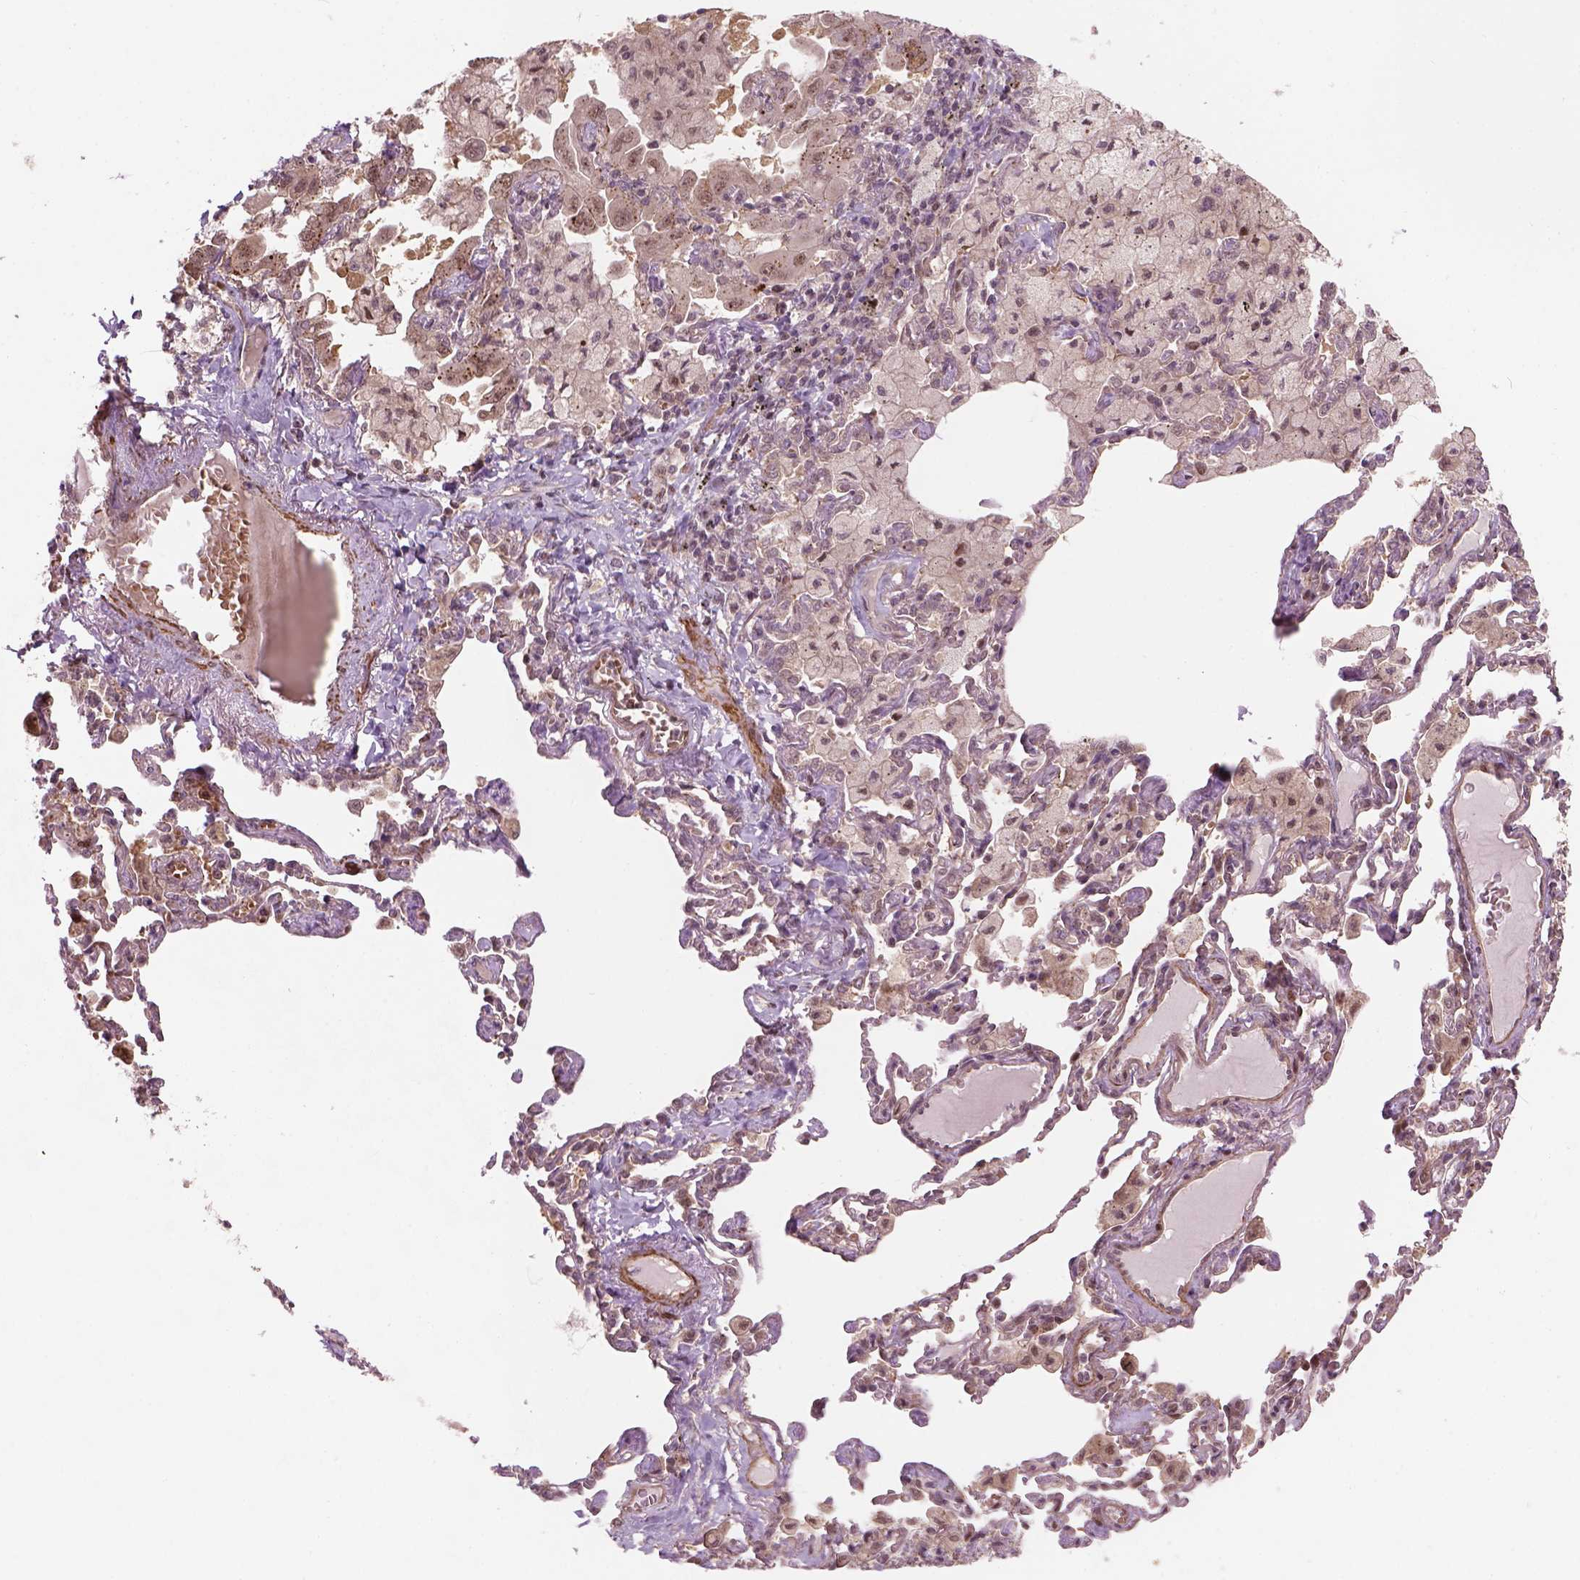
{"staining": {"intensity": "weak", "quantity": ">75%", "location": "cytoplasmic/membranous,nuclear"}, "tissue": "lung cancer", "cell_type": "Tumor cells", "image_type": "cancer", "snomed": [{"axis": "morphology", "description": "Adenocarcinoma, NOS"}, {"axis": "topography", "description": "Lung"}], "caption": "Lung cancer (adenocarcinoma) tissue reveals weak cytoplasmic/membranous and nuclear expression in approximately >75% of tumor cells, visualized by immunohistochemistry. The staining is performed using DAB (3,3'-diaminobenzidine) brown chromogen to label protein expression. The nuclei are counter-stained blue using hematoxylin.", "gene": "PSMD11", "patient": {"sex": "male", "age": 64}}